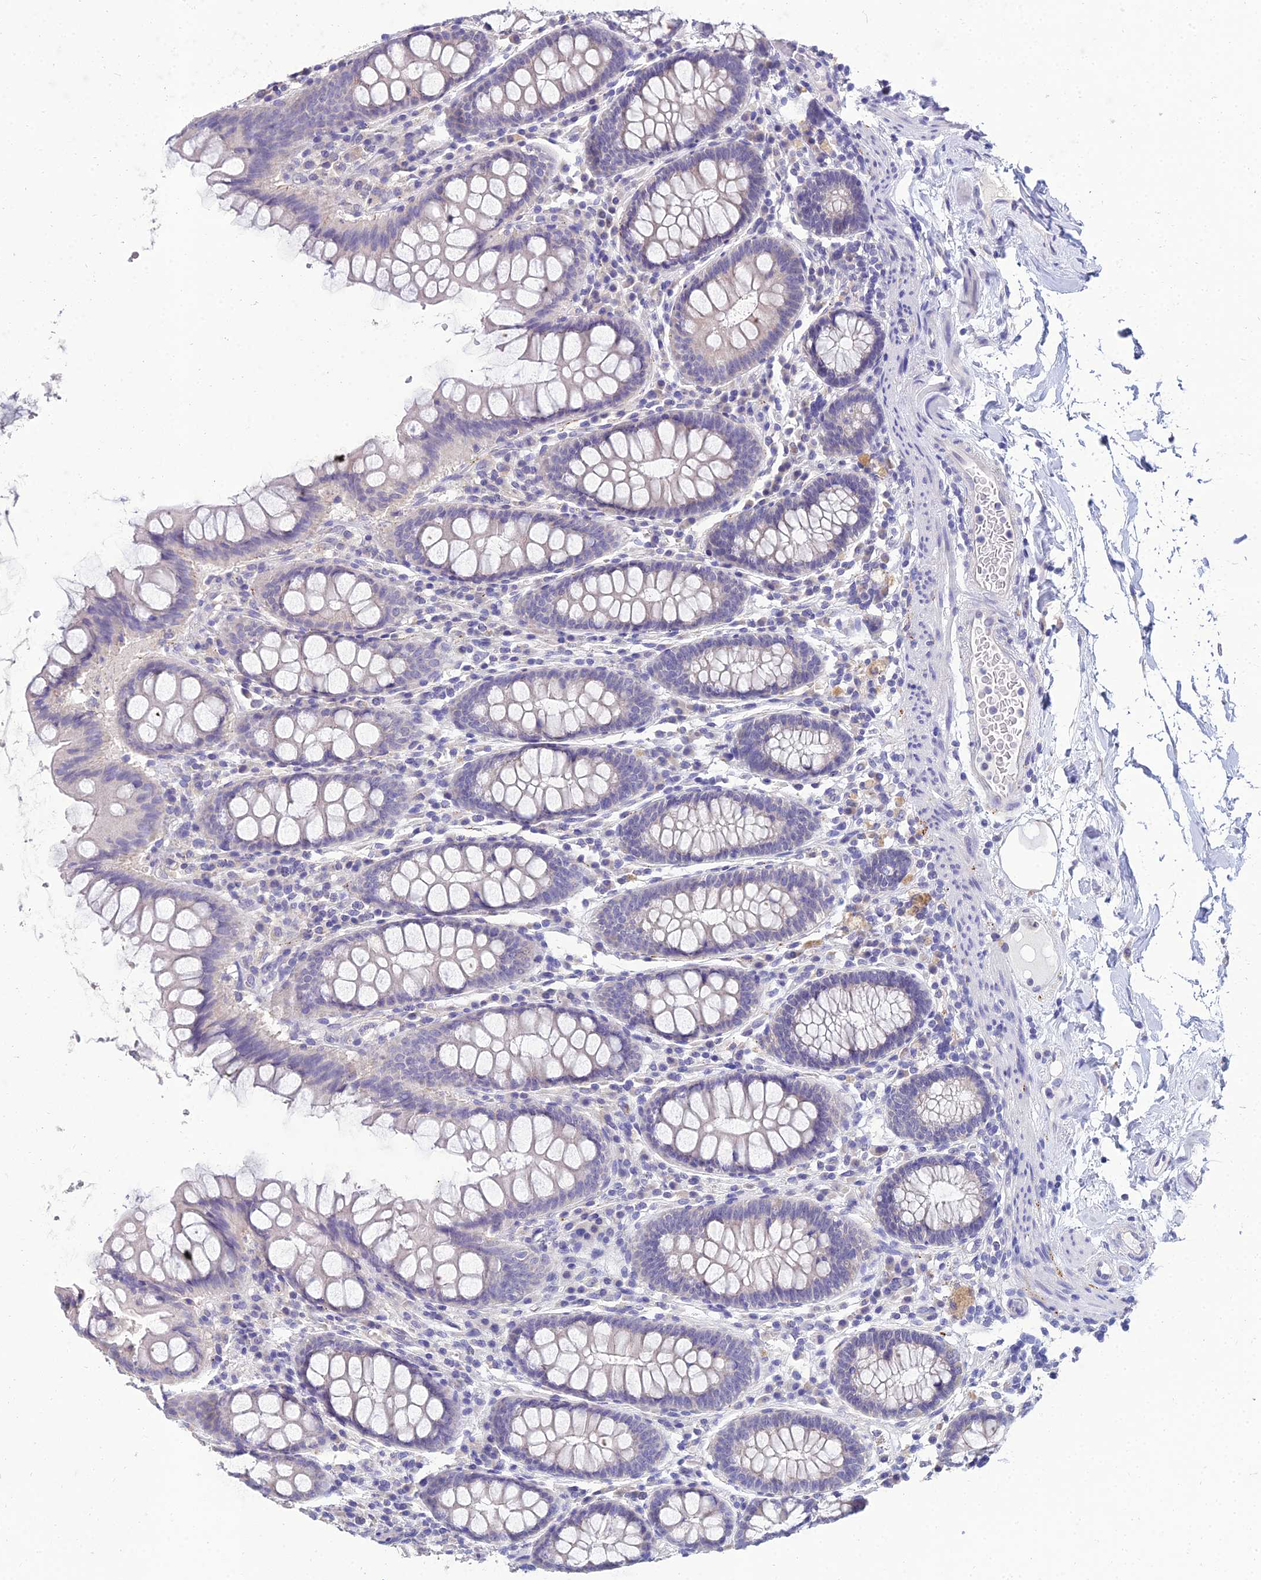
{"staining": {"intensity": "negative", "quantity": "none", "location": "none"}, "tissue": "colon", "cell_type": "Endothelial cells", "image_type": "normal", "snomed": [{"axis": "morphology", "description": "Normal tissue, NOS"}, {"axis": "topography", "description": "Colon"}], "caption": "A histopathology image of colon stained for a protein displays no brown staining in endothelial cells. (Brightfield microscopy of DAB immunohistochemistry at high magnification).", "gene": "NPY", "patient": {"sex": "female", "age": 79}}